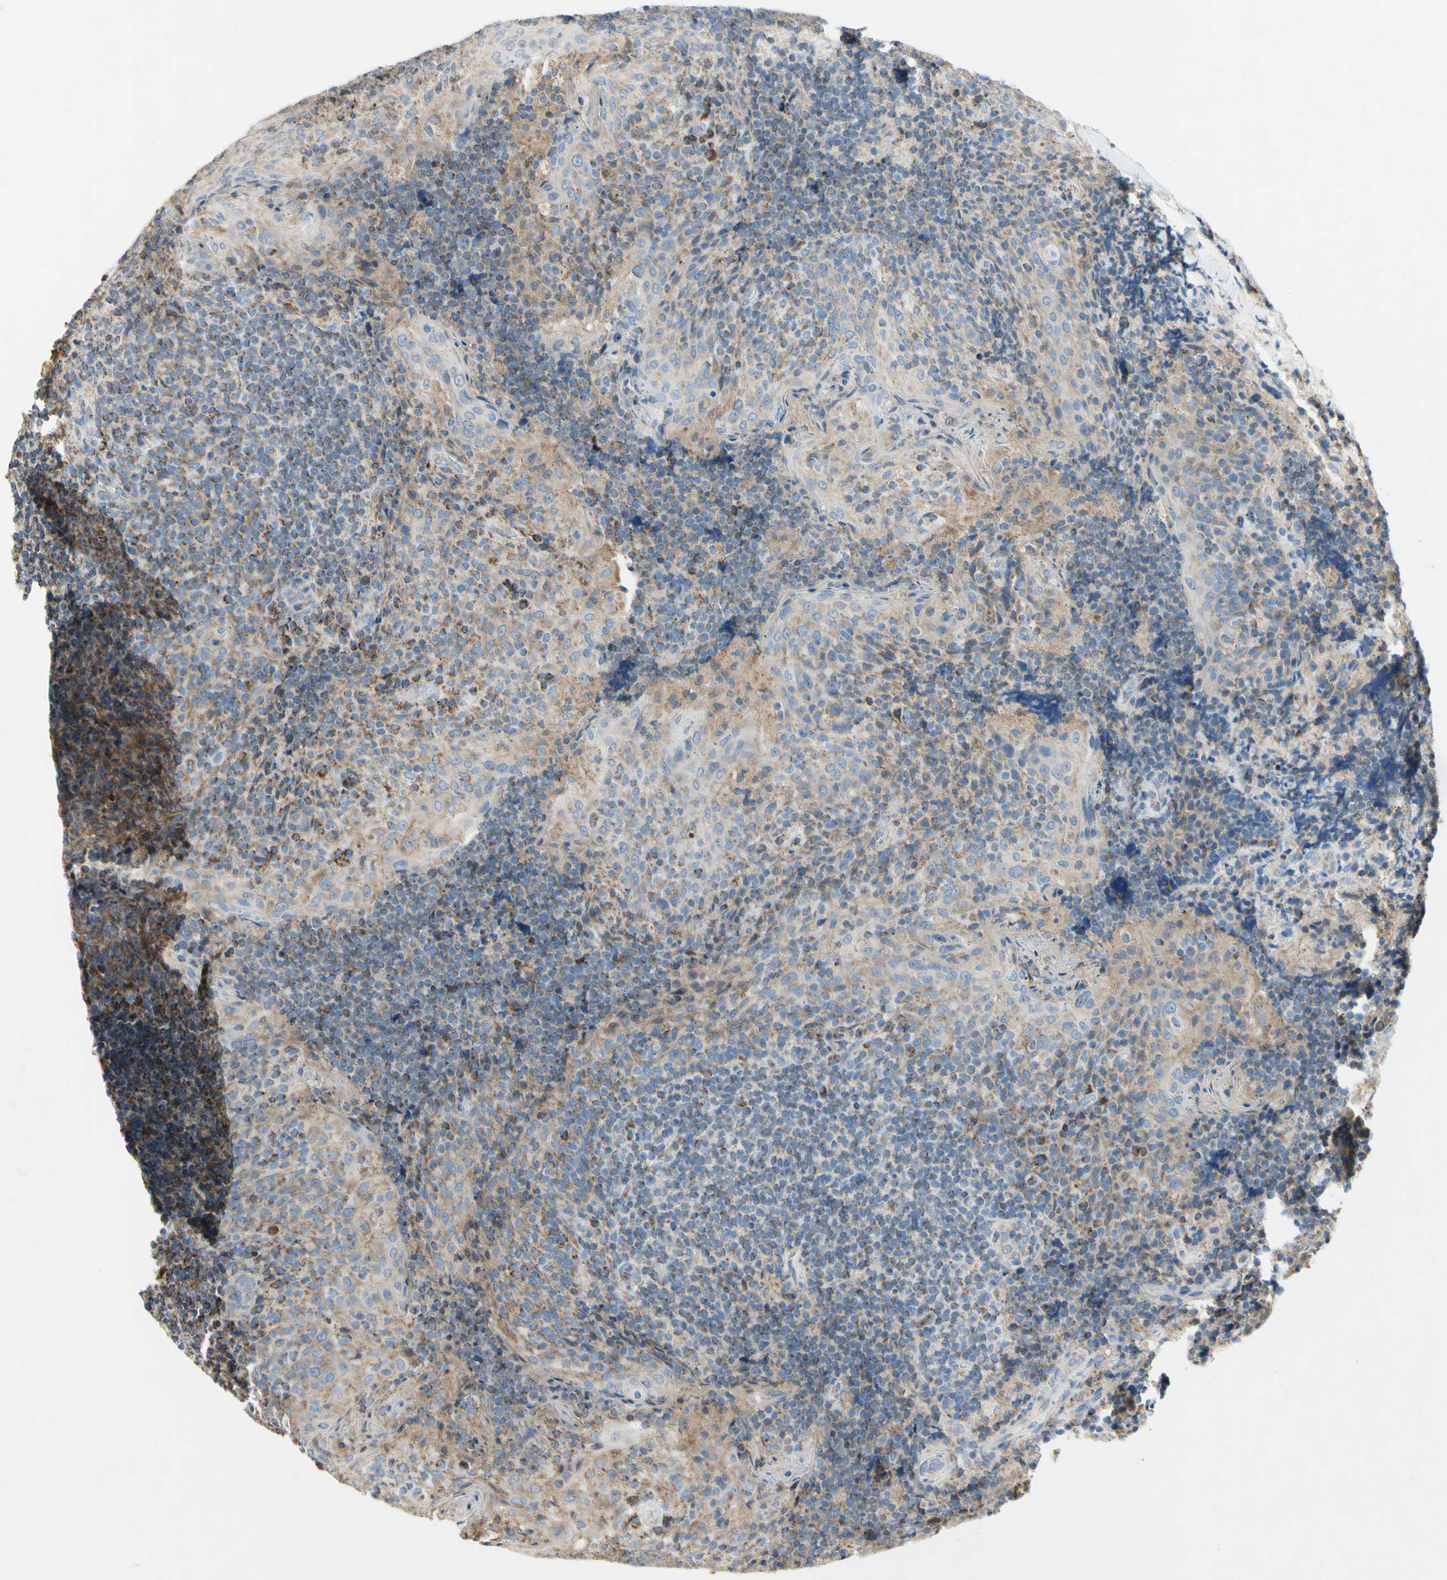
{"staining": {"intensity": "moderate", "quantity": ">75%", "location": "cytoplasmic/membranous"}, "tissue": "tonsil", "cell_type": "Germinal center cells", "image_type": "normal", "snomed": [{"axis": "morphology", "description": "Normal tissue, NOS"}, {"axis": "topography", "description": "Tonsil"}], "caption": "Immunohistochemical staining of normal tonsil exhibits moderate cytoplasmic/membranous protein positivity in about >75% of germinal center cells. The staining was performed using DAB to visualize the protein expression in brown, while the nuclei were stained in blue with hematoxylin (Magnification: 20x).", "gene": "SDHB", "patient": {"sex": "male", "age": 17}}